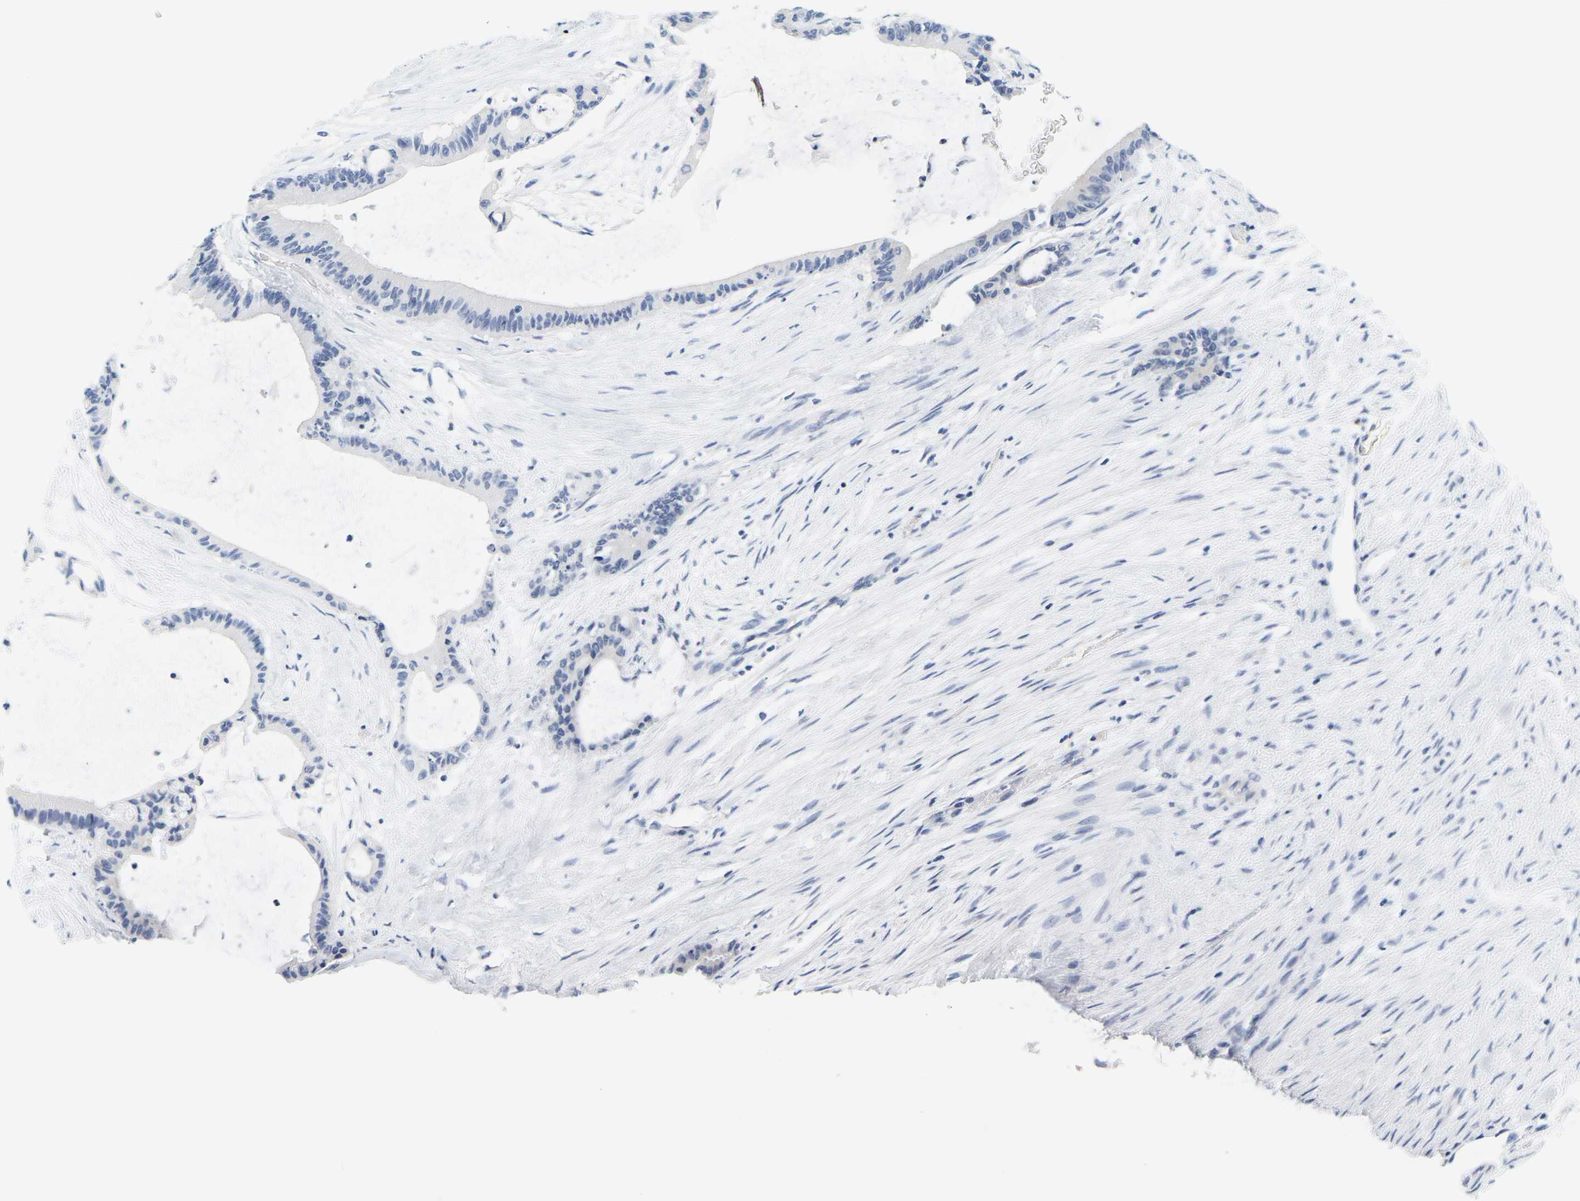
{"staining": {"intensity": "negative", "quantity": "none", "location": "none"}, "tissue": "liver cancer", "cell_type": "Tumor cells", "image_type": "cancer", "snomed": [{"axis": "morphology", "description": "Cholangiocarcinoma"}, {"axis": "topography", "description": "Liver"}], "caption": "Tumor cells are negative for brown protein staining in liver cholangiocarcinoma. Brightfield microscopy of immunohistochemistry stained with DAB (brown) and hematoxylin (blue), captured at high magnification.", "gene": "HLA-DOB", "patient": {"sex": "female", "age": 73}}